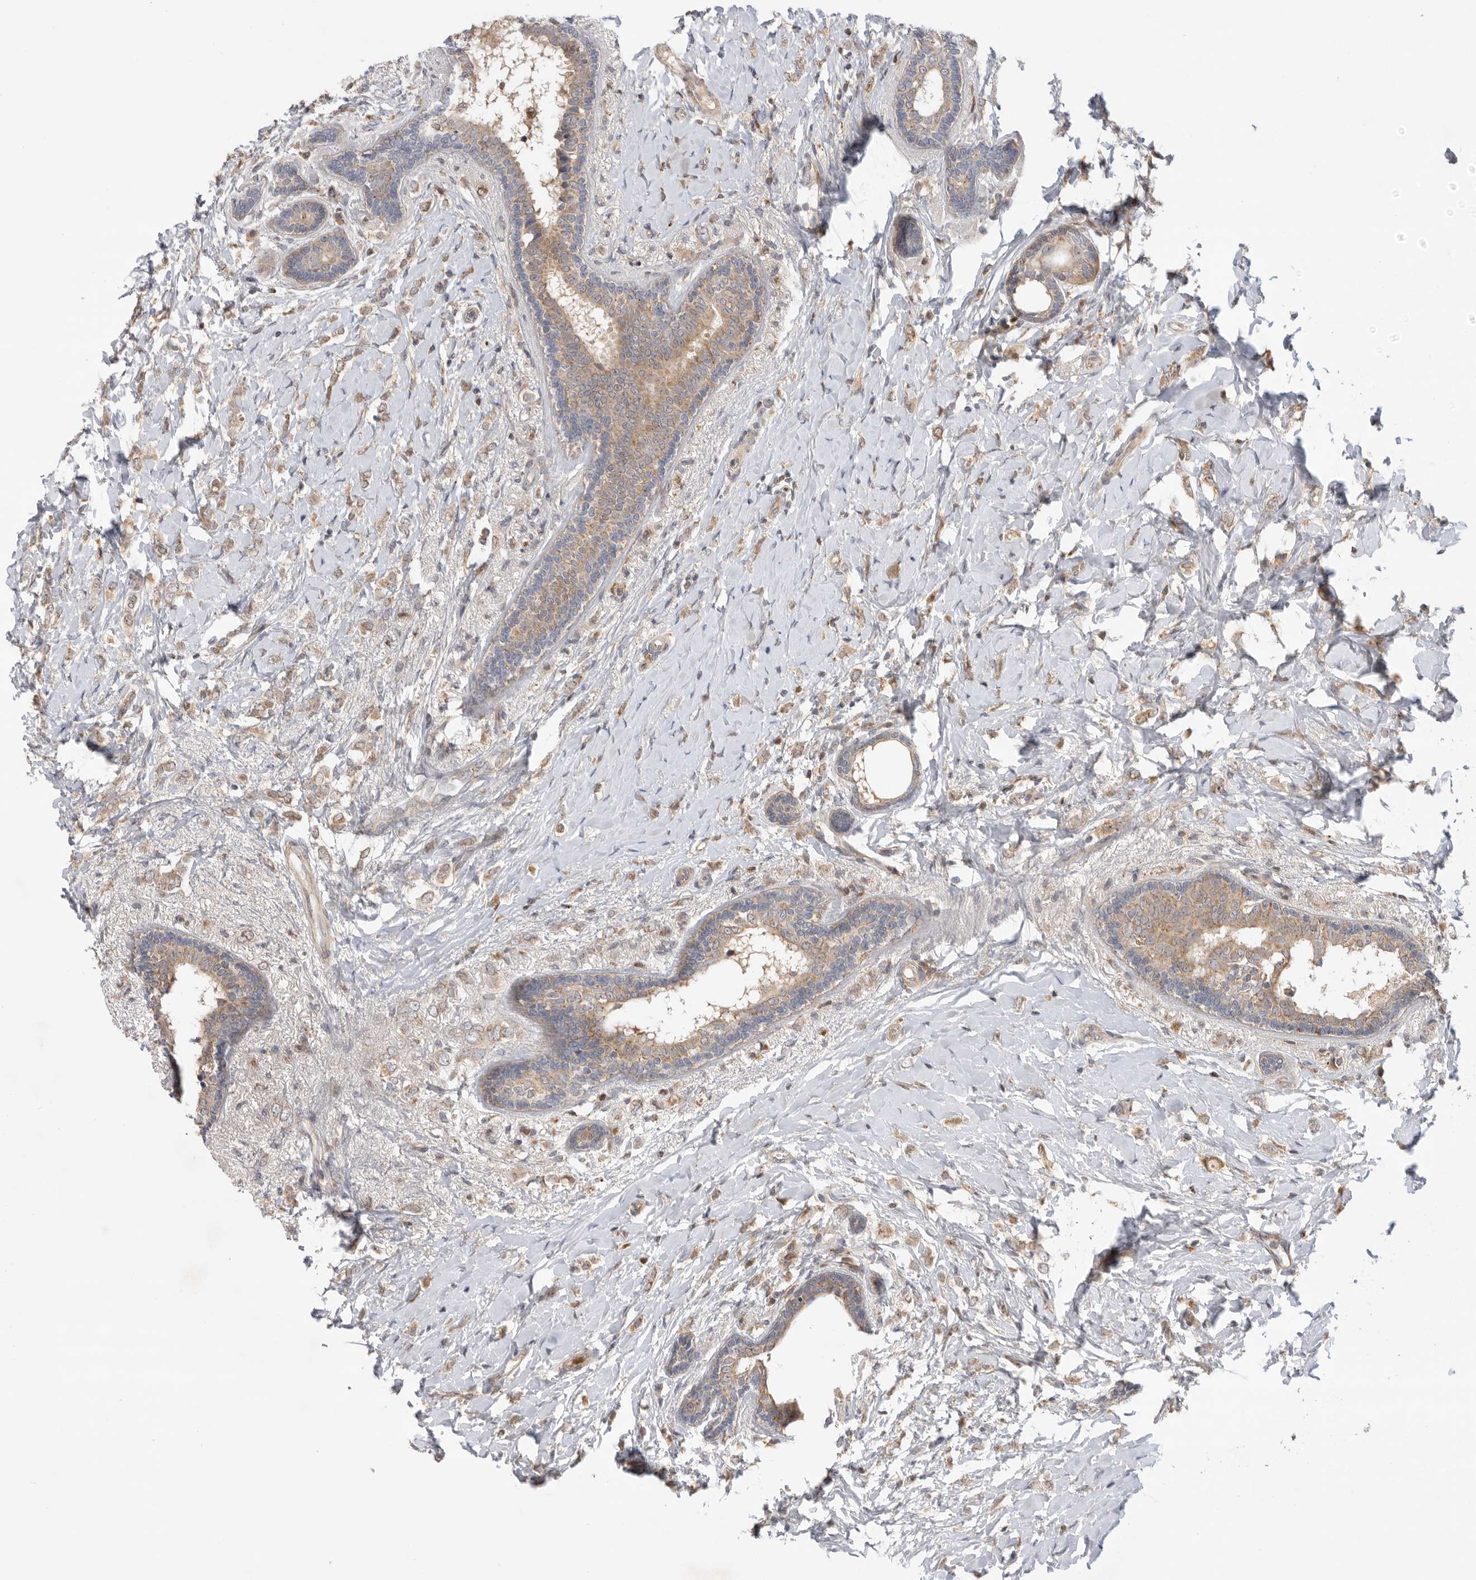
{"staining": {"intensity": "weak", "quantity": ">75%", "location": "cytoplasmic/membranous"}, "tissue": "breast cancer", "cell_type": "Tumor cells", "image_type": "cancer", "snomed": [{"axis": "morphology", "description": "Normal tissue, NOS"}, {"axis": "morphology", "description": "Lobular carcinoma"}, {"axis": "topography", "description": "Breast"}], "caption": "Immunohistochemical staining of human lobular carcinoma (breast) demonstrates low levels of weak cytoplasmic/membranous protein staining in about >75% of tumor cells. (DAB IHC, brown staining for protein, blue staining for nuclei).", "gene": "GNE", "patient": {"sex": "female", "age": 47}}